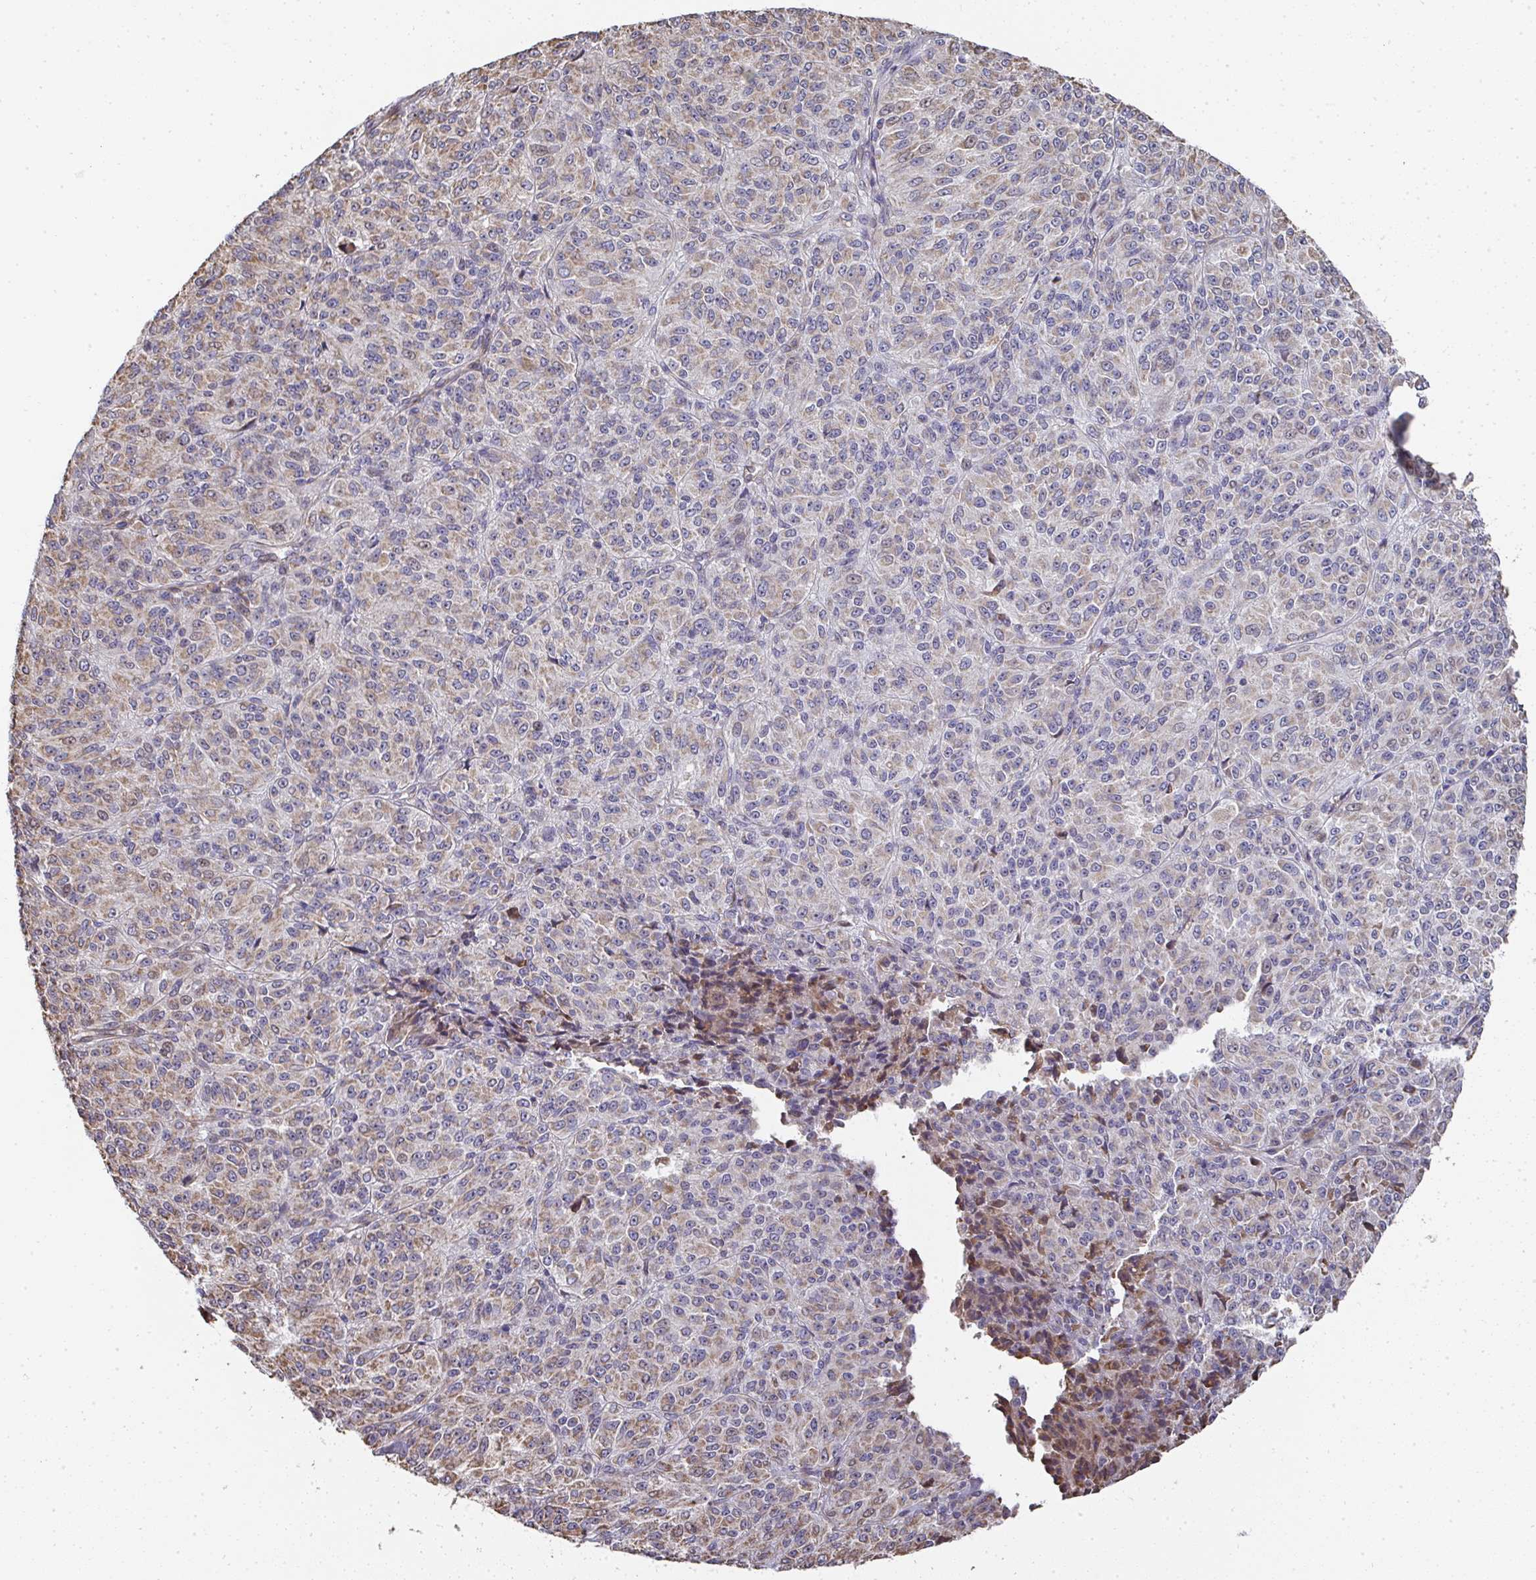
{"staining": {"intensity": "weak", "quantity": "25%-75%", "location": "cytoplasmic/membranous"}, "tissue": "melanoma", "cell_type": "Tumor cells", "image_type": "cancer", "snomed": [{"axis": "morphology", "description": "Malignant melanoma, Metastatic site"}, {"axis": "topography", "description": "Brain"}], "caption": "A low amount of weak cytoplasmic/membranous expression is identified in about 25%-75% of tumor cells in melanoma tissue.", "gene": "AGTPBP1", "patient": {"sex": "female", "age": 56}}